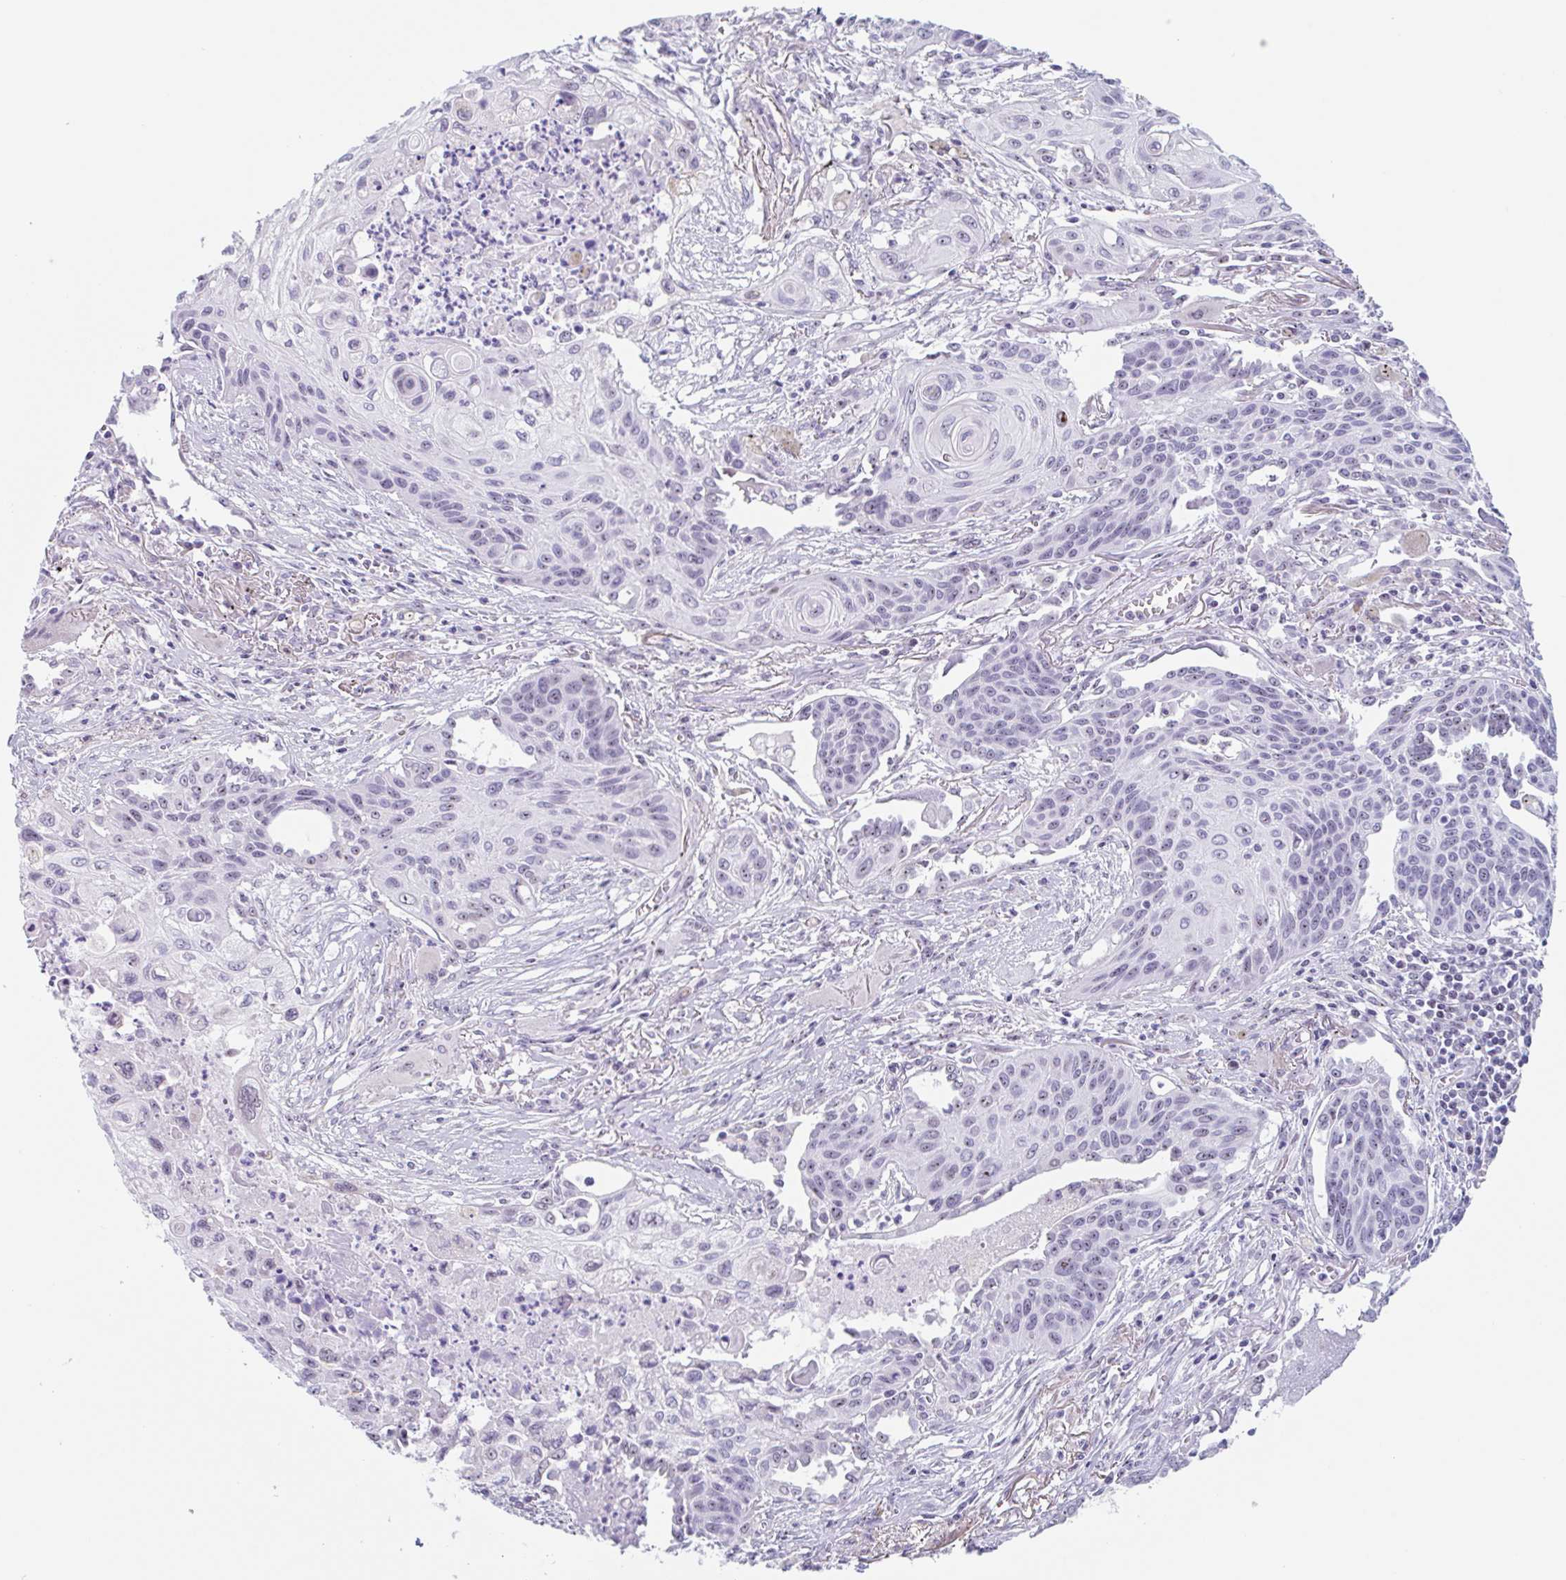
{"staining": {"intensity": "moderate", "quantity": "25%-75%", "location": "nuclear"}, "tissue": "lung cancer", "cell_type": "Tumor cells", "image_type": "cancer", "snomed": [{"axis": "morphology", "description": "Squamous cell carcinoma, NOS"}, {"axis": "topography", "description": "Lung"}], "caption": "Immunohistochemistry micrograph of neoplastic tissue: lung cancer stained using immunohistochemistry reveals medium levels of moderate protein expression localized specifically in the nuclear of tumor cells, appearing as a nuclear brown color.", "gene": "LENG9", "patient": {"sex": "male", "age": 71}}